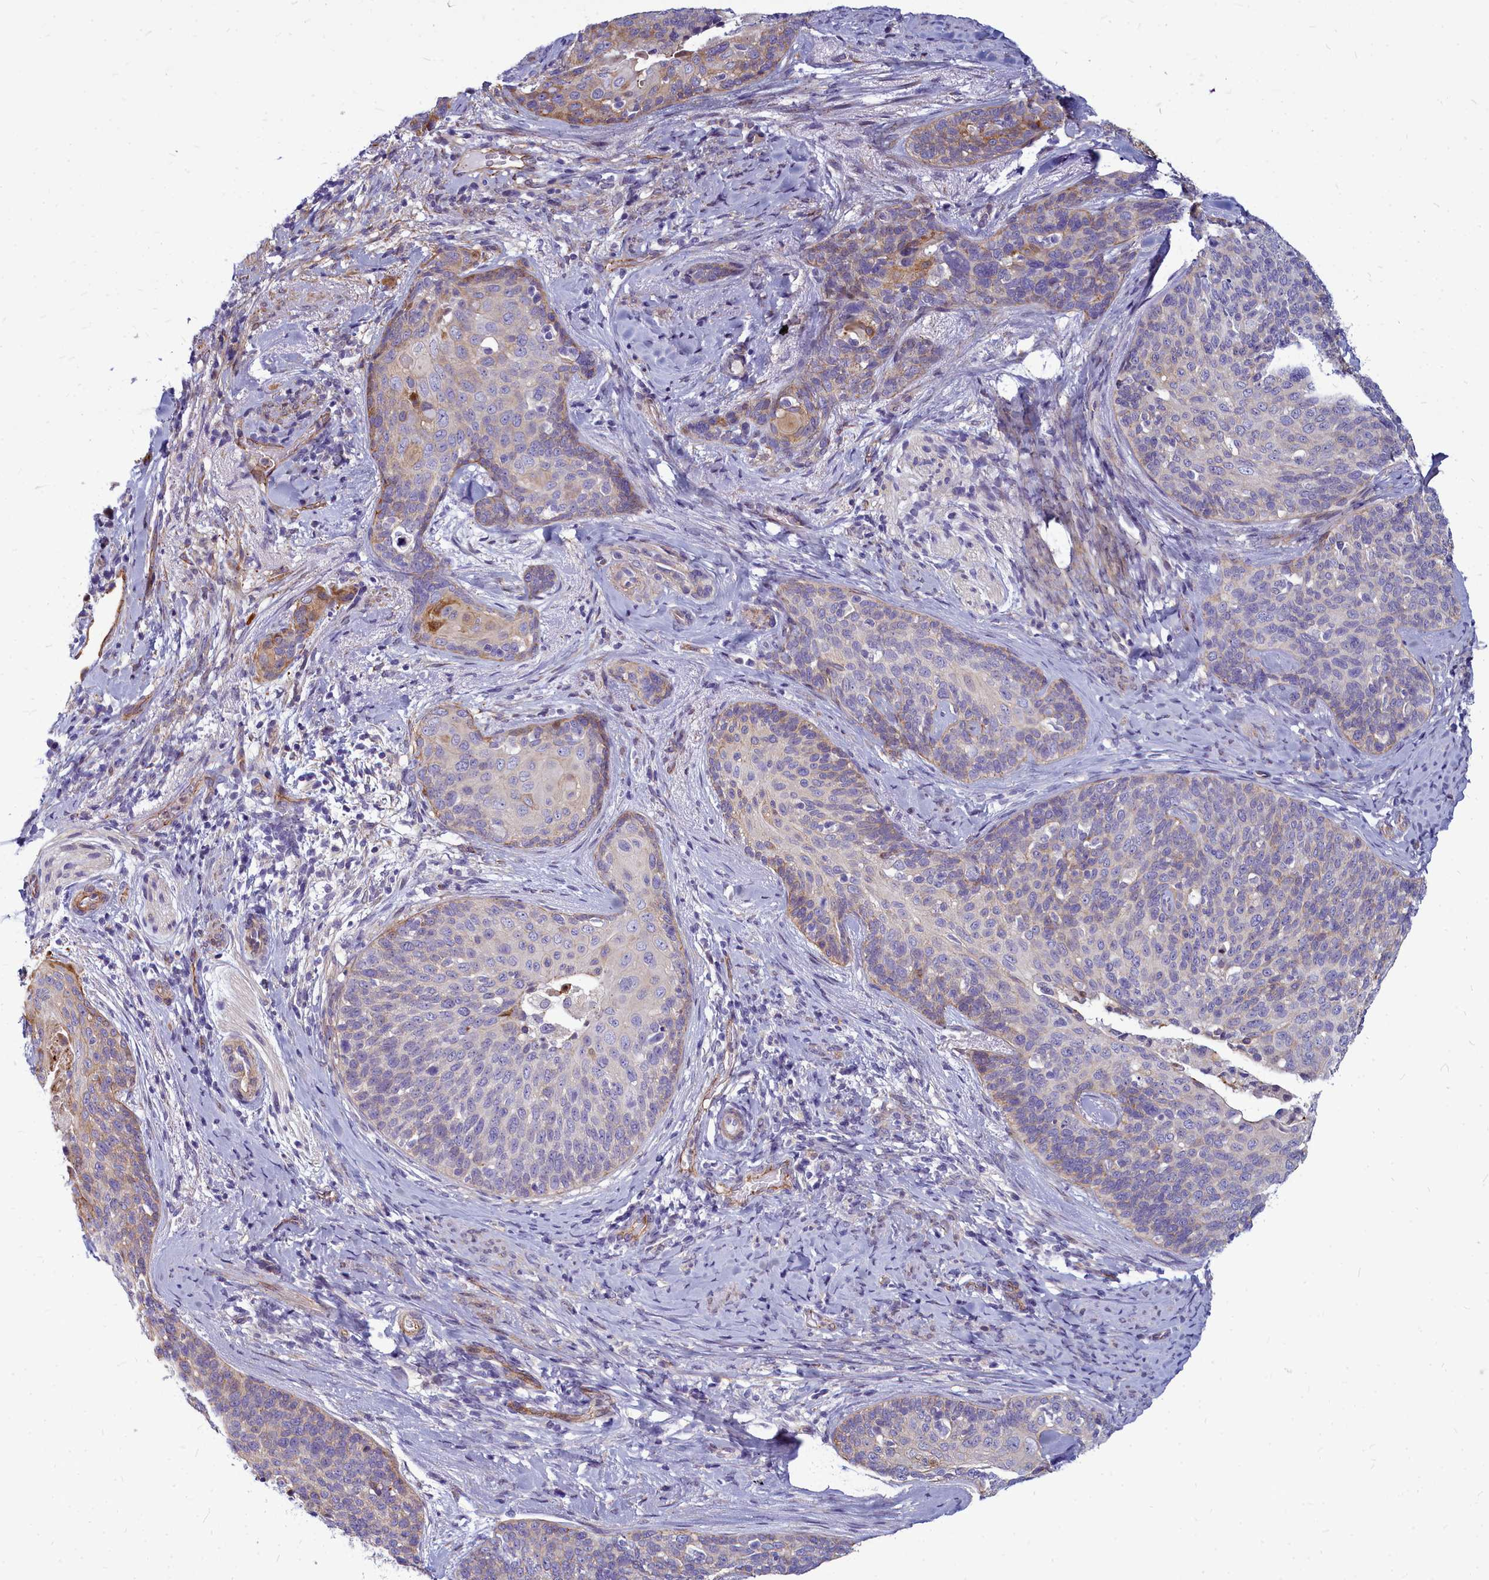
{"staining": {"intensity": "weak", "quantity": "<25%", "location": "cytoplasmic/membranous"}, "tissue": "cervical cancer", "cell_type": "Tumor cells", "image_type": "cancer", "snomed": [{"axis": "morphology", "description": "Squamous cell carcinoma, NOS"}, {"axis": "topography", "description": "Cervix"}], "caption": "Immunohistochemical staining of cervical cancer exhibits no significant positivity in tumor cells. (Brightfield microscopy of DAB immunohistochemistry at high magnification).", "gene": "TTC5", "patient": {"sex": "female", "age": 50}}